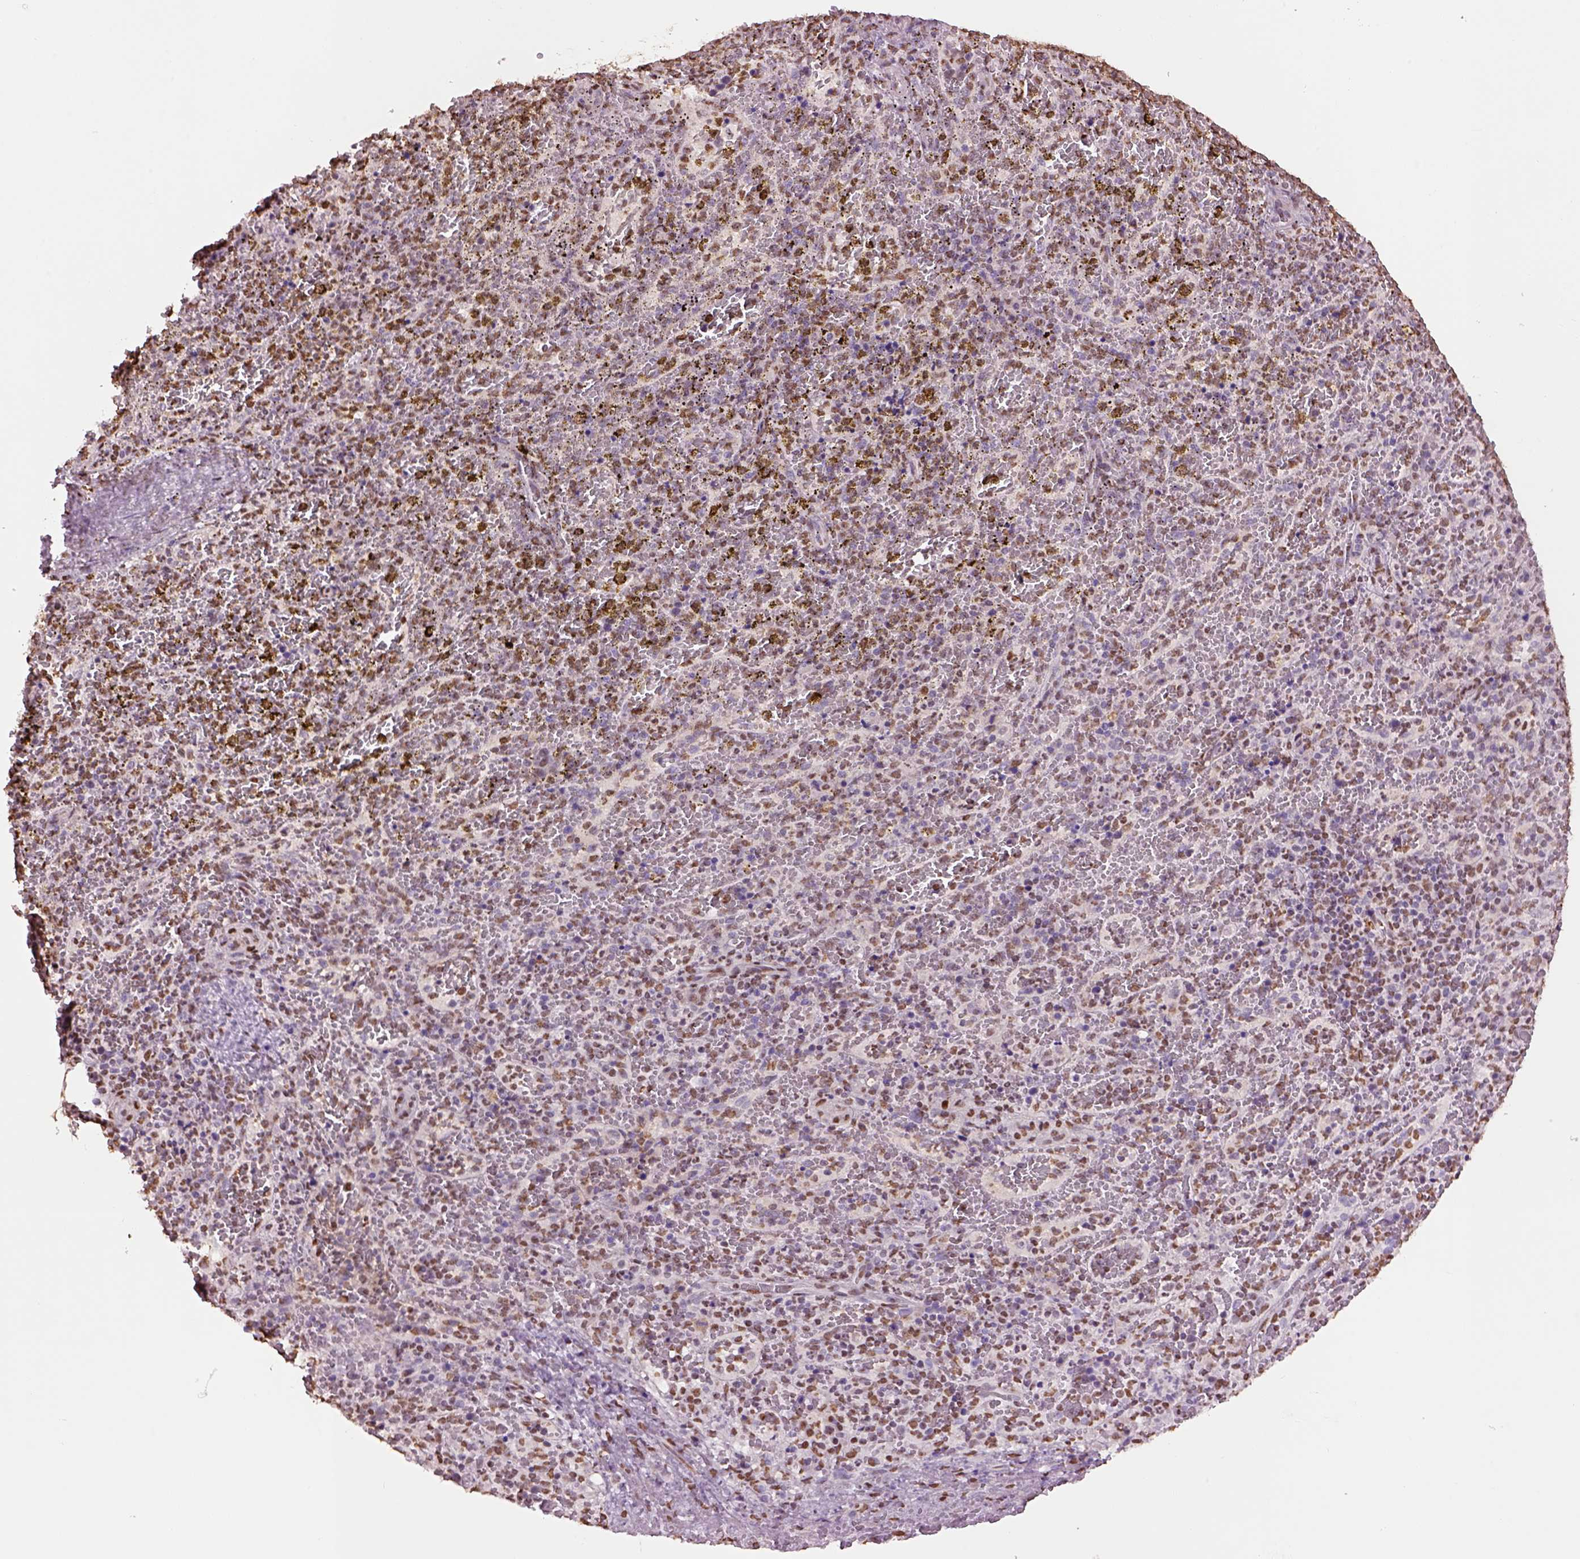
{"staining": {"intensity": "moderate", "quantity": "25%-75%", "location": "nuclear"}, "tissue": "spleen", "cell_type": "Cells in red pulp", "image_type": "normal", "snomed": [{"axis": "morphology", "description": "Normal tissue, NOS"}, {"axis": "topography", "description": "Spleen"}], "caption": "Spleen was stained to show a protein in brown. There is medium levels of moderate nuclear positivity in approximately 25%-75% of cells in red pulp.", "gene": "DDX3X", "patient": {"sex": "female", "age": 50}}